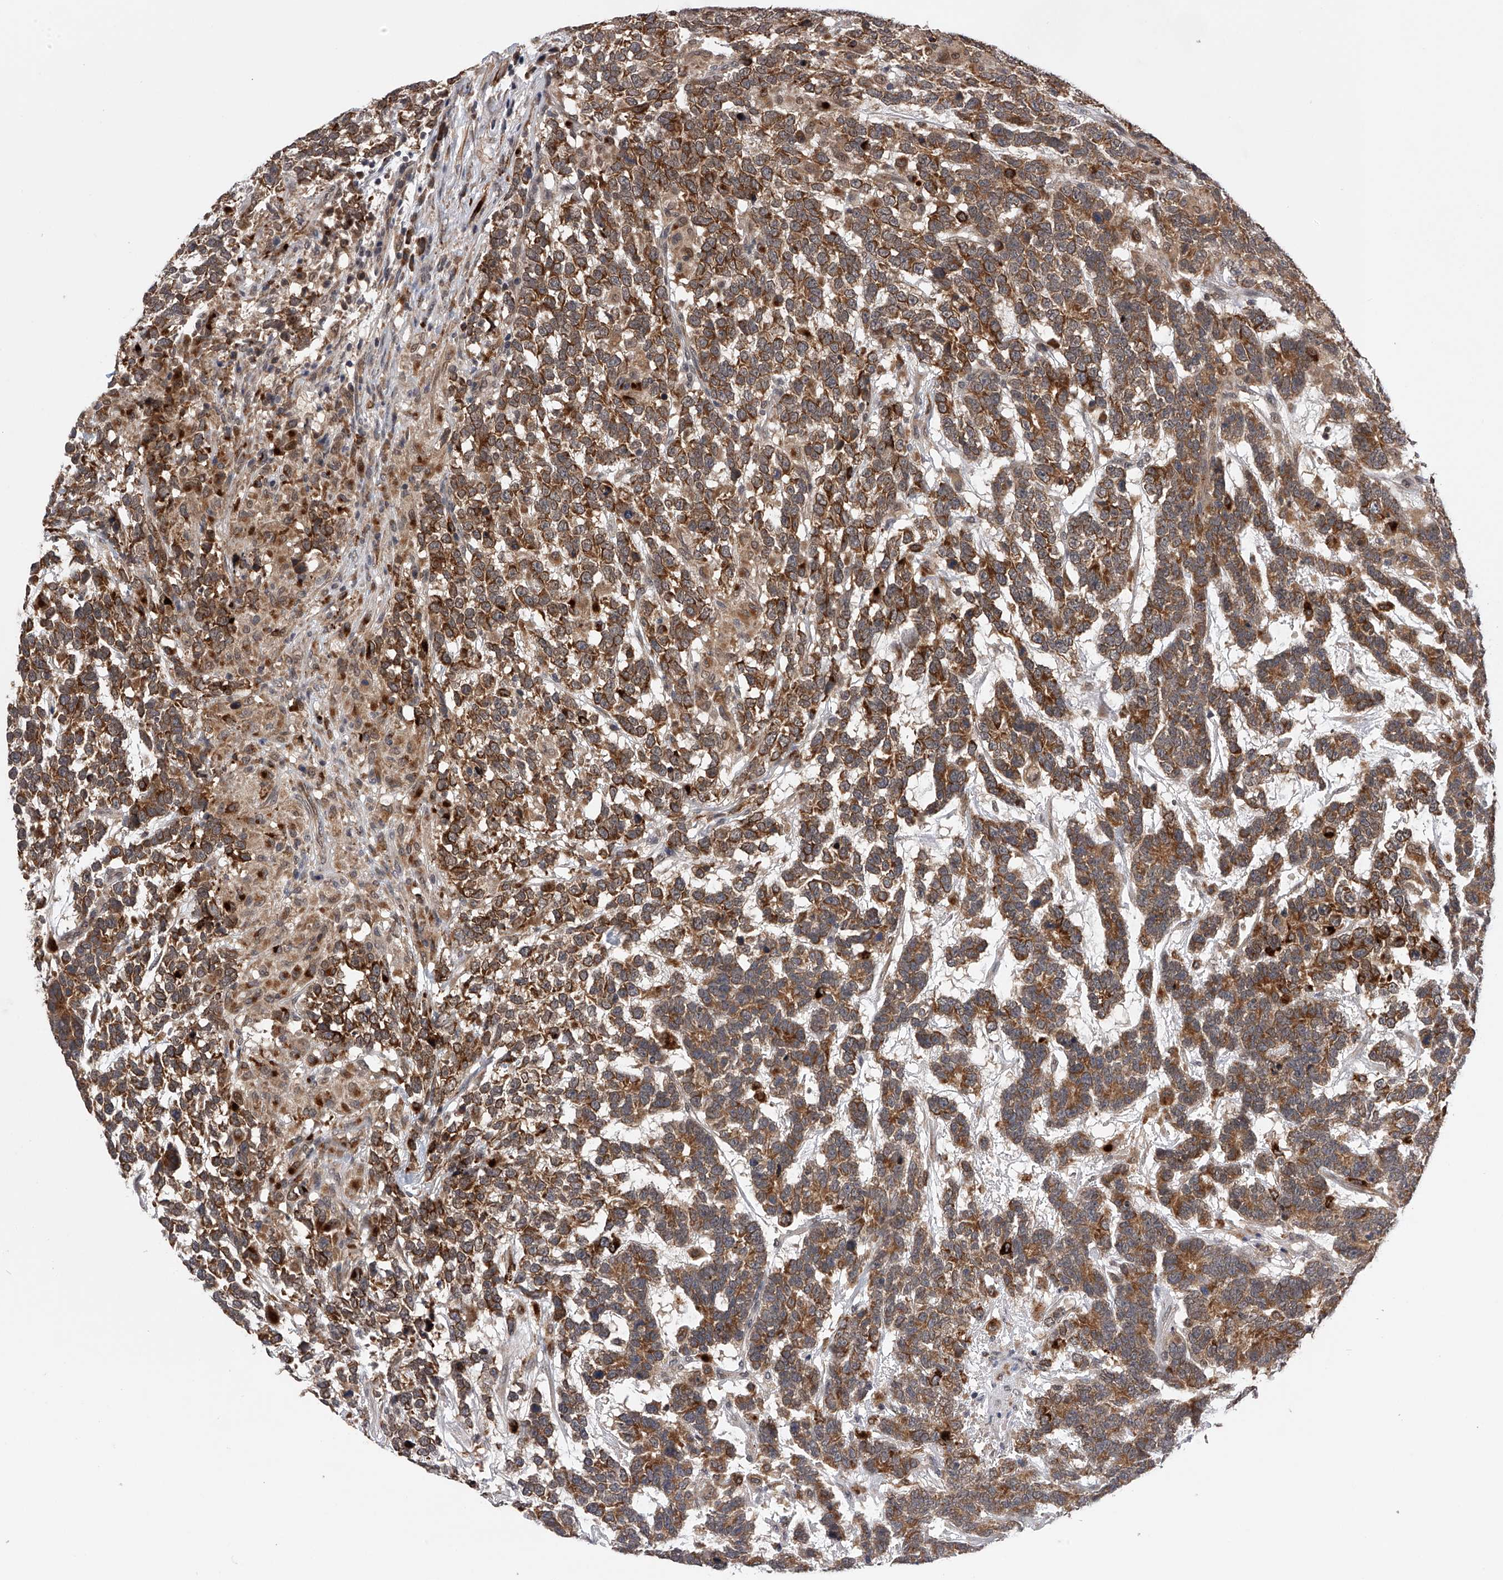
{"staining": {"intensity": "moderate", "quantity": ">75%", "location": "cytoplasmic/membranous"}, "tissue": "testis cancer", "cell_type": "Tumor cells", "image_type": "cancer", "snomed": [{"axis": "morphology", "description": "Carcinoma, Embryonal, NOS"}, {"axis": "topography", "description": "Testis"}], "caption": "Immunohistochemistry staining of testis cancer (embryonal carcinoma), which displays medium levels of moderate cytoplasmic/membranous positivity in about >75% of tumor cells indicating moderate cytoplasmic/membranous protein positivity. The staining was performed using DAB (3,3'-diaminobenzidine) (brown) for protein detection and nuclei were counterstained in hematoxylin (blue).", "gene": "SPOCK1", "patient": {"sex": "male", "age": 26}}